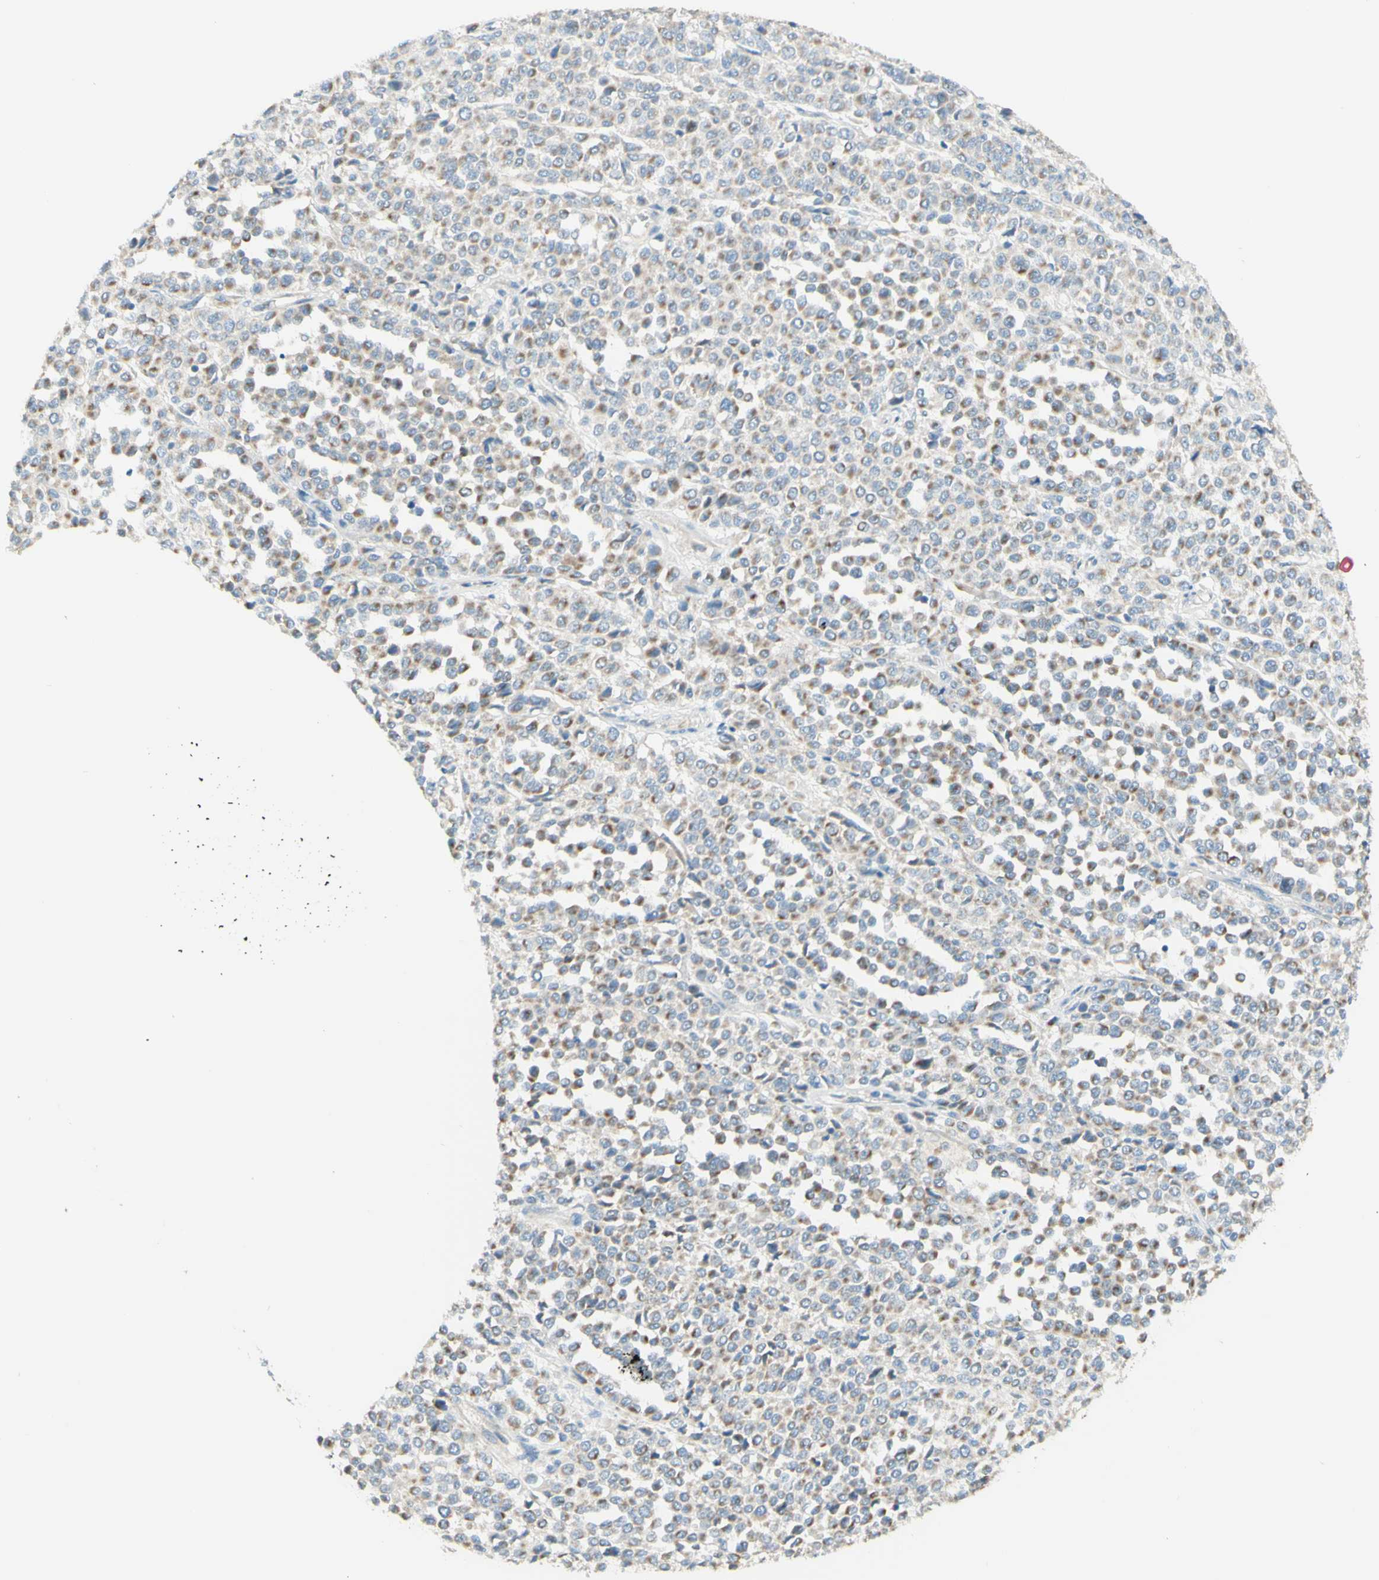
{"staining": {"intensity": "moderate", "quantity": "25%-75%", "location": "cytoplasmic/membranous"}, "tissue": "melanoma", "cell_type": "Tumor cells", "image_type": "cancer", "snomed": [{"axis": "morphology", "description": "Malignant melanoma, Metastatic site"}, {"axis": "topography", "description": "Pancreas"}], "caption": "Immunohistochemical staining of human melanoma displays medium levels of moderate cytoplasmic/membranous protein expression in approximately 25%-75% of tumor cells.", "gene": "ARMC10", "patient": {"sex": "female", "age": 30}}